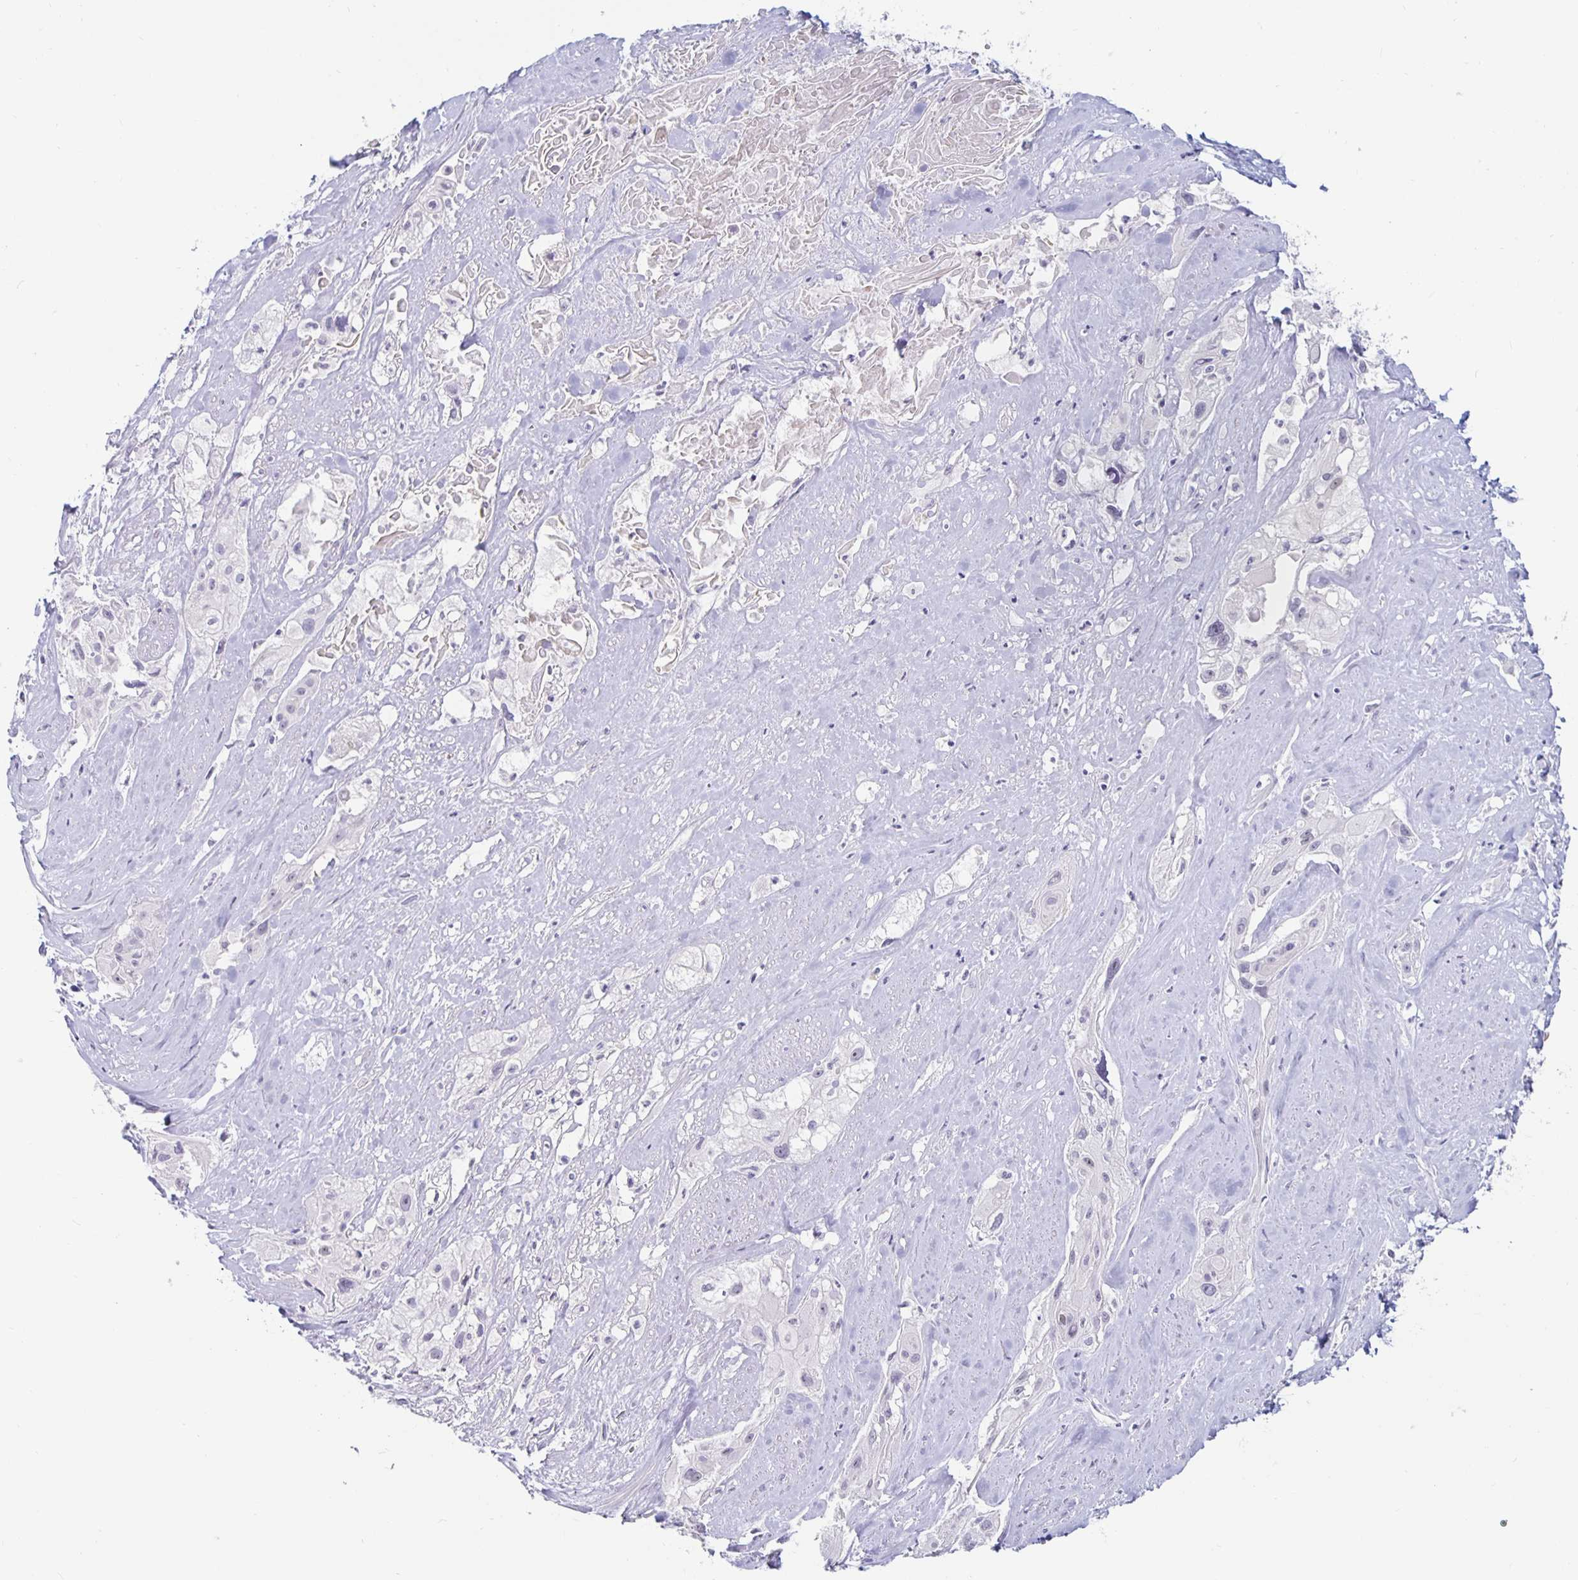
{"staining": {"intensity": "negative", "quantity": "none", "location": "none"}, "tissue": "cervical cancer", "cell_type": "Tumor cells", "image_type": "cancer", "snomed": [{"axis": "morphology", "description": "Squamous cell carcinoma, NOS"}, {"axis": "topography", "description": "Cervix"}], "caption": "DAB immunohistochemical staining of human cervical cancer exhibits no significant staining in tumor cells.", "gene": "KCNQ2", "patient": {"sex": "female", "age": 49}}